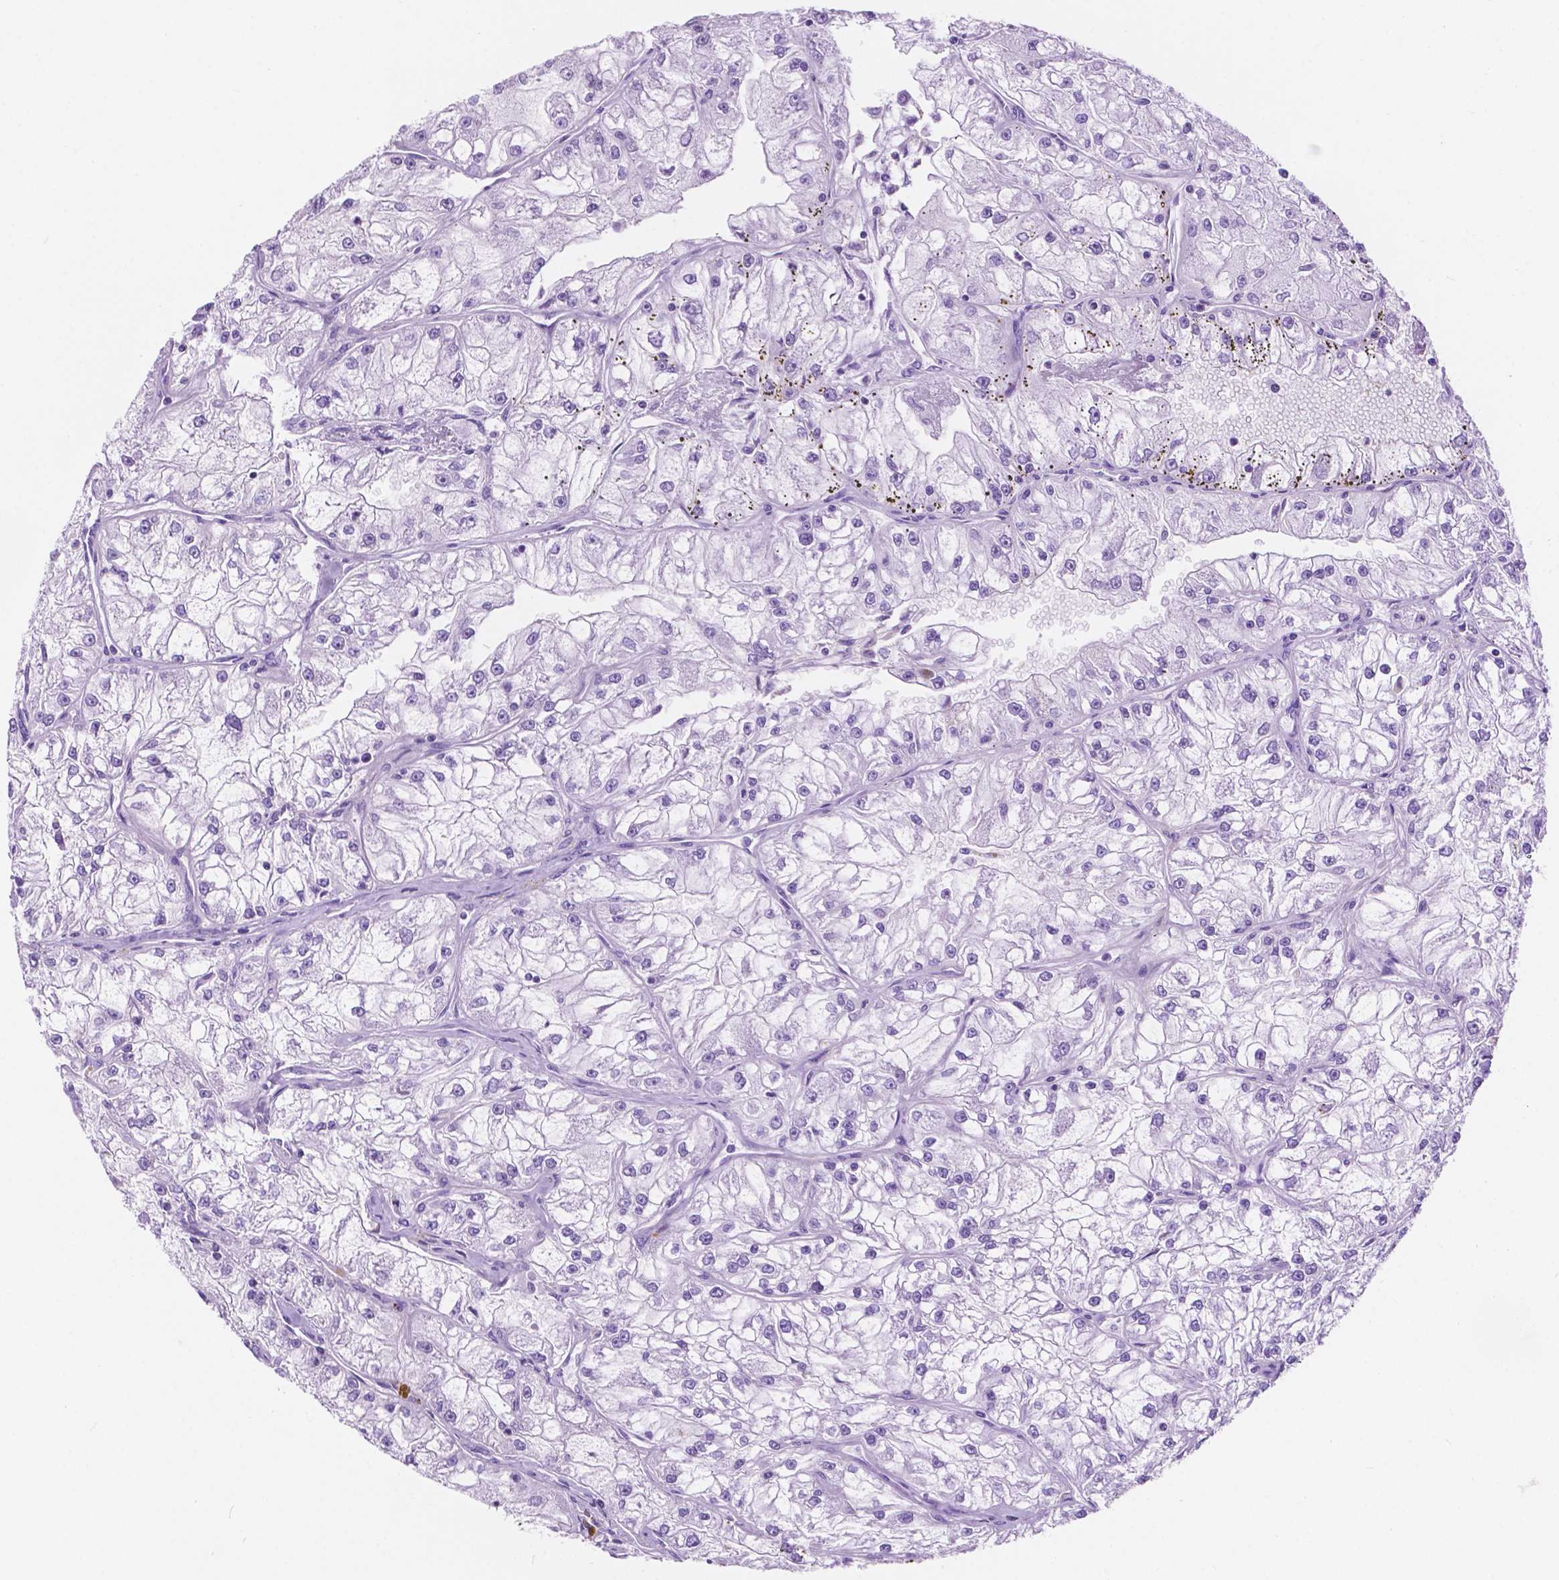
{"staining": {"intensity": "negative", "quantity": "none", "location": "none"}, "tissue": "renal cancer", "cell_type": "Tumor cells", "image_type": "cancer", "snomed": [{"axis": "morphology", "description": "Adenocarcinoma, NOS"}, {"axis": "topography", "description": "Kidney"}], "caption": "A high-resolution micrograph shows immunohistochemistry (IHC) staining of renal cancer (adenocarcinoma), which shows no significant positivity in tumor cells.", "gene": "IGFN1", "patient": {"sex": "female", "age": 72}}